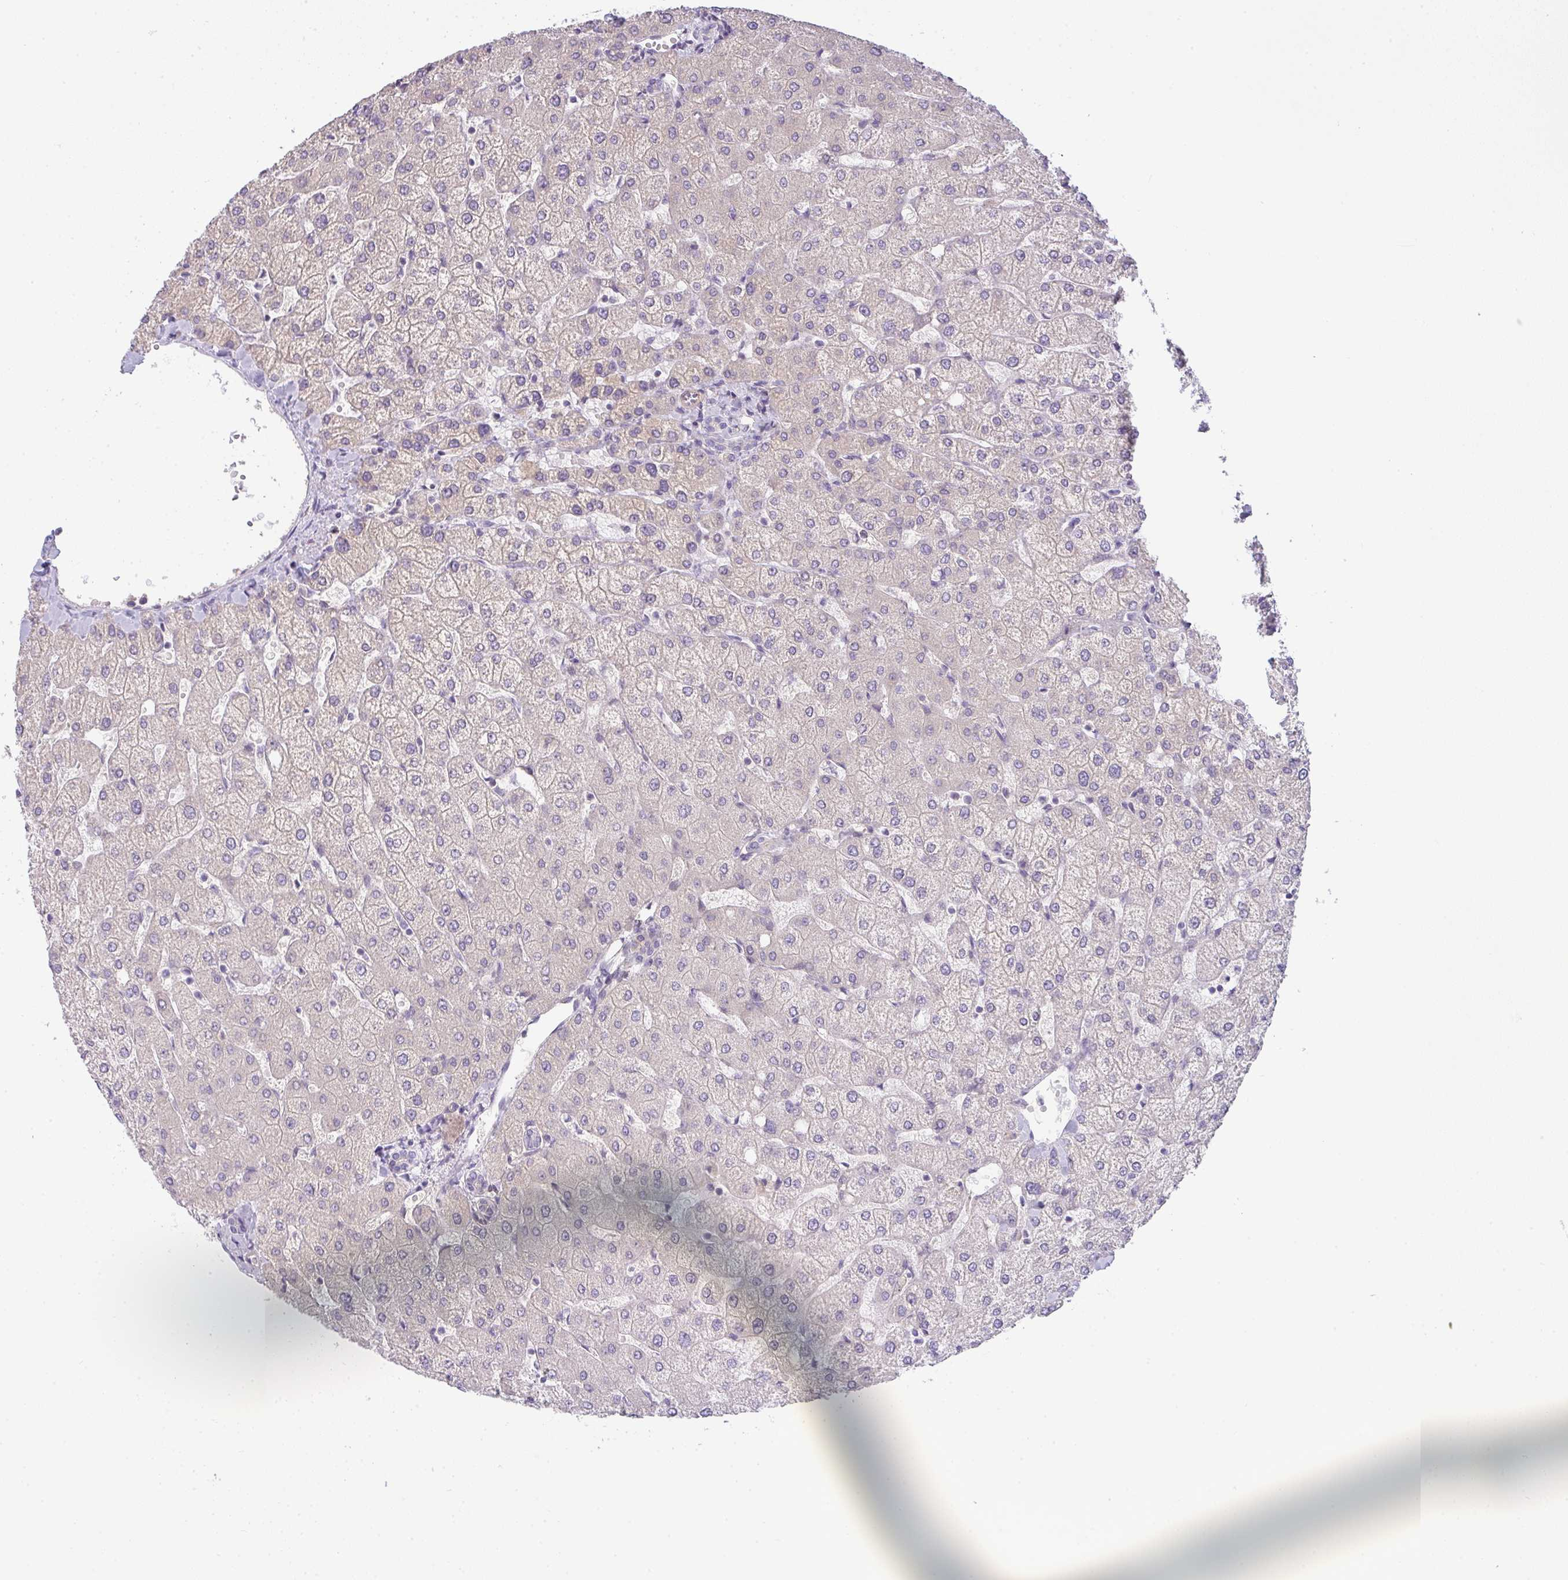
{"staining": {"intensity": "negative", "quantity": "none", "location": "none"}, "tissue": "liver", "cell_type": "Cholangiocytes", "image_type": "normal", "snomed": [{"axis": "morphology", "description": "Normal tissue, NOS"}, {"axis": "topography", "description": "Liver"}], "caption": "A micrograph of human liver is negative for staining in cholangiocytes.", "gene": "FILIP1", "patient": {"sex": "female", "age": 54}}